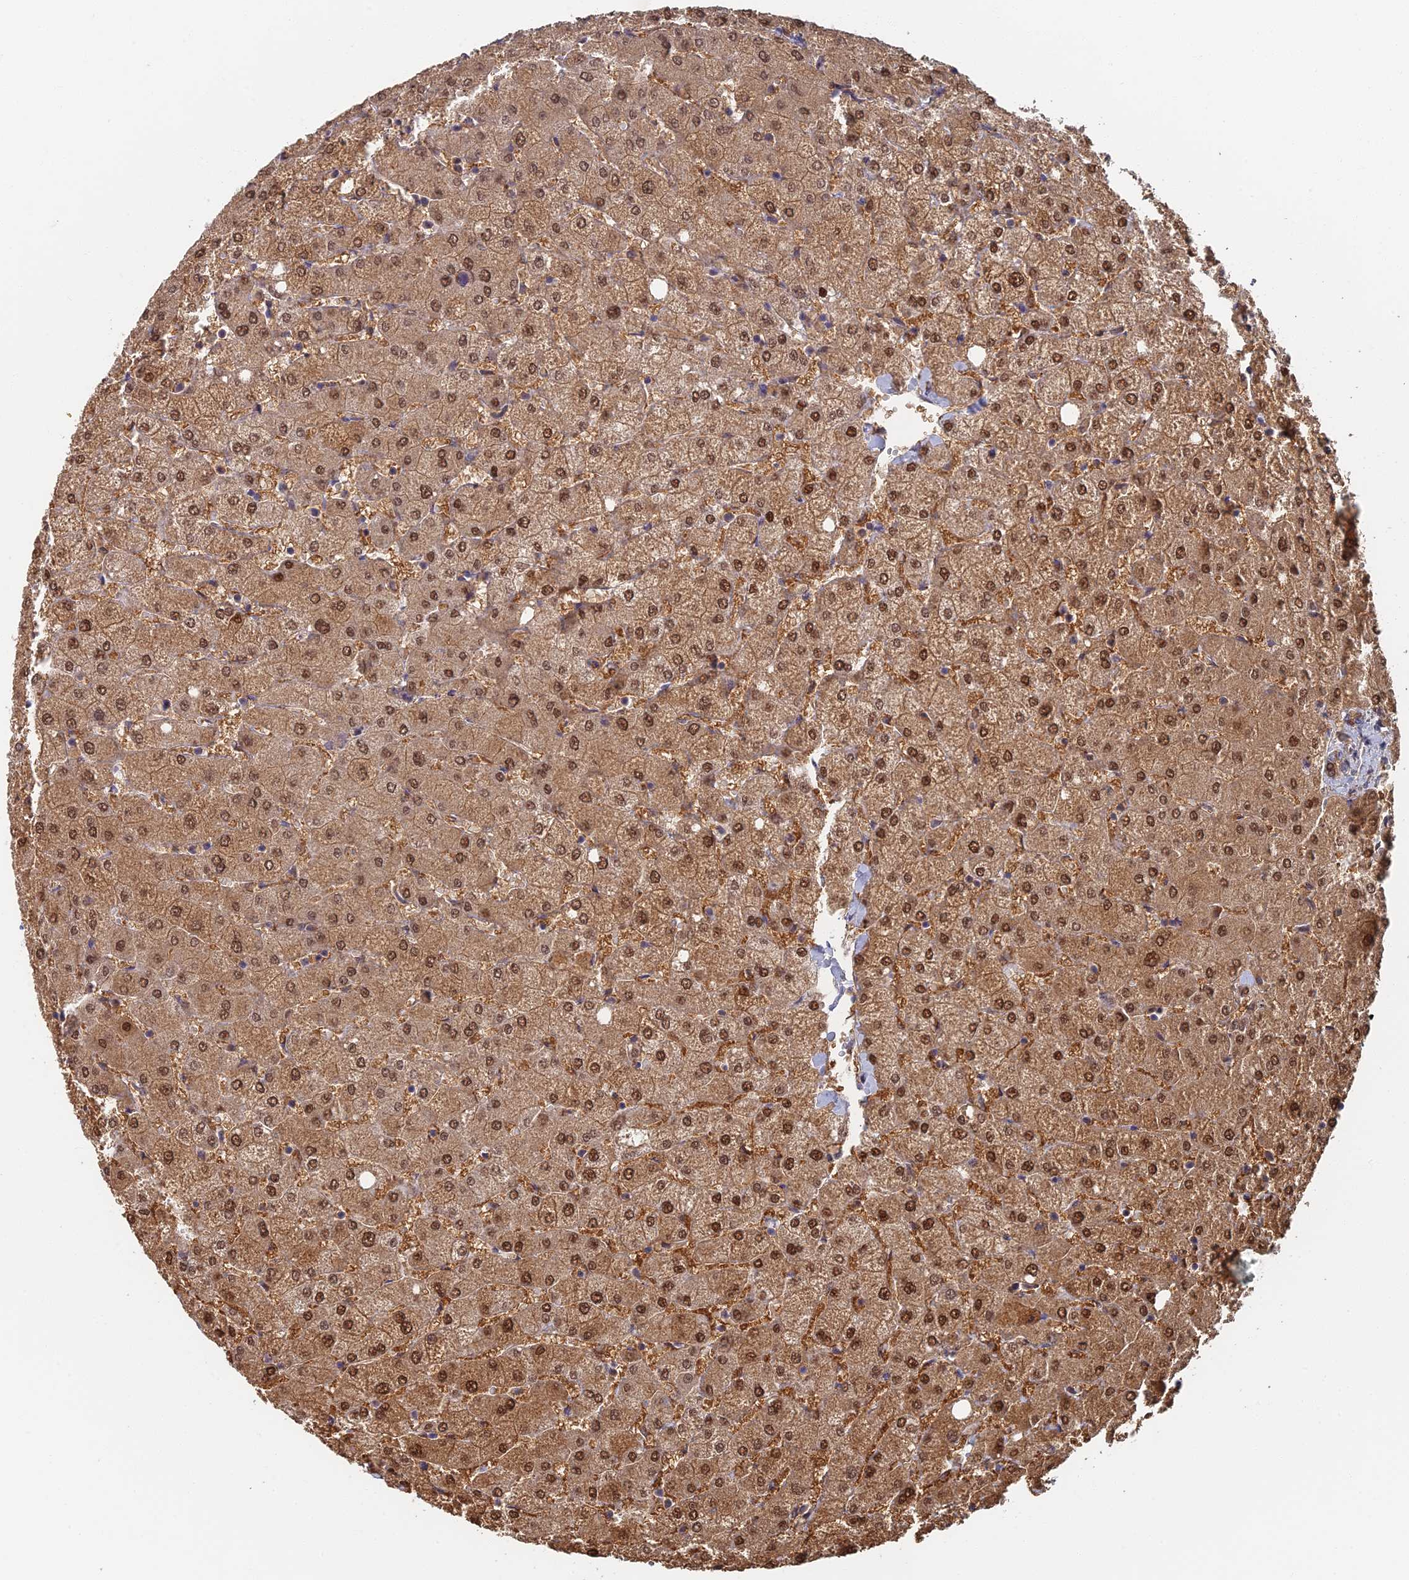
{"staining": {"intensity": "negative", "quantity": "none", "location": "none"}, "tissue": "liver", "cell_type": "Cholangiocytes", "image_type": "normal", "snomed": [{"axis": "morphology", "description": "Normal tissue, NOS"}, {"axis": "topography", "description": "Liver"}], "caption": "Immunohistochemistry of benign human liver demonstrates no positivity in cholangiocytes.", "gene": "GPATCH1", "patient": {"sex": "female", "age": 54}}